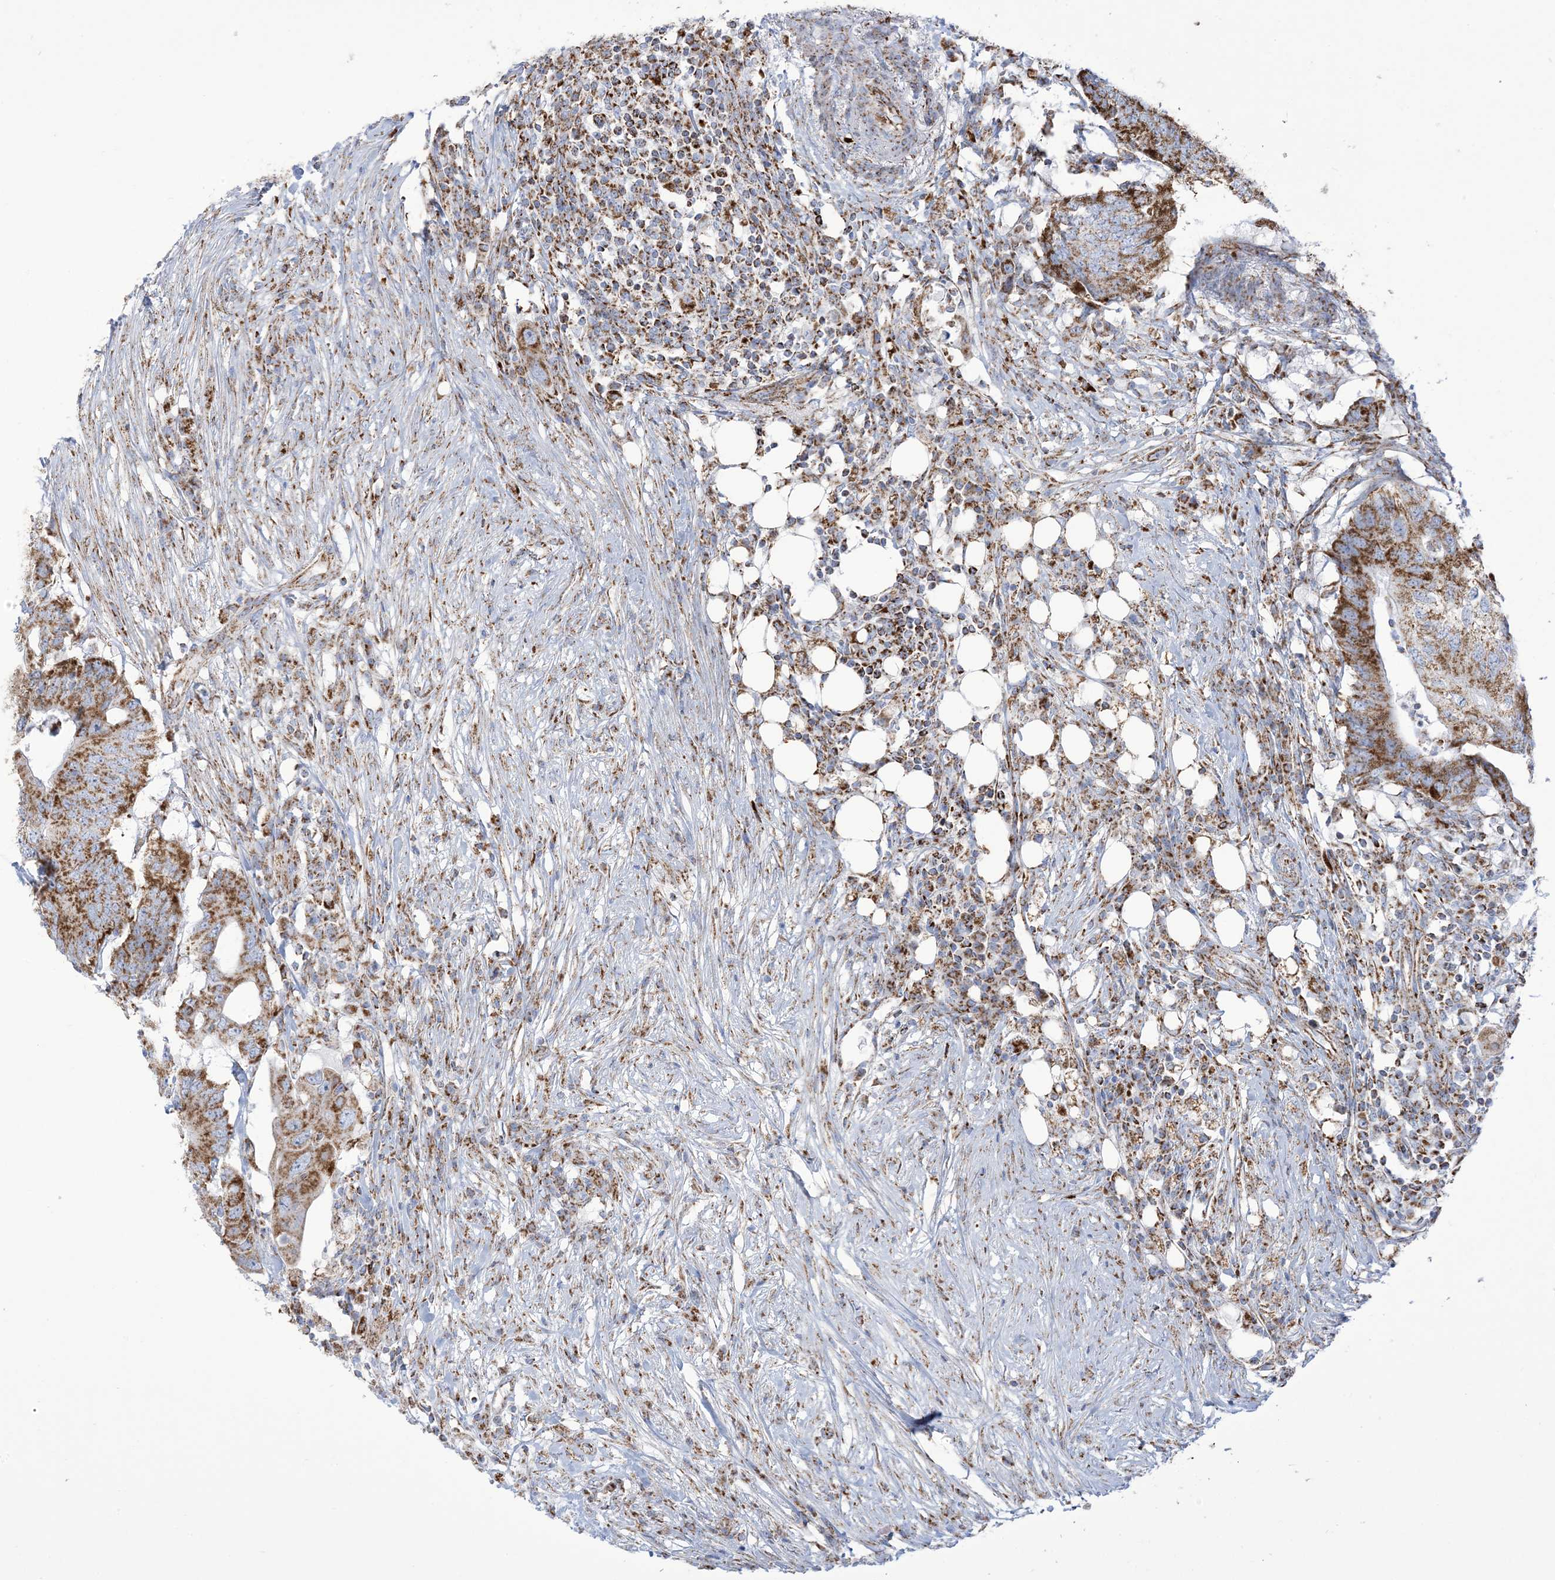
{"staining": {"intensity": "moderate", "quantity": ">75%", "location": "cytoplasmic/membranous"}, "tissue": "colorectal cancer", "cell_type": "Tumor cells", "image_type": "cancer", "snomed": [{"axis": "morphology", "description": "Adenocarcinoma, NOS"}, {"axis": "topography", "description": "Colon"}], "caption": "Colorectal adenocarcinoma tissue reveals moderate cytoplasmic/membranous positivity in approximately >75% of tumor cells The staining was performed using DAB (3,3'-diaminobenzidine) to visualize the protein expression in brown, while the nuclei were stained in blue with hematoxylin (Magnification: 20x).", "gene": "SAMM50", "patient": {"sex": "male", "age": 71}}